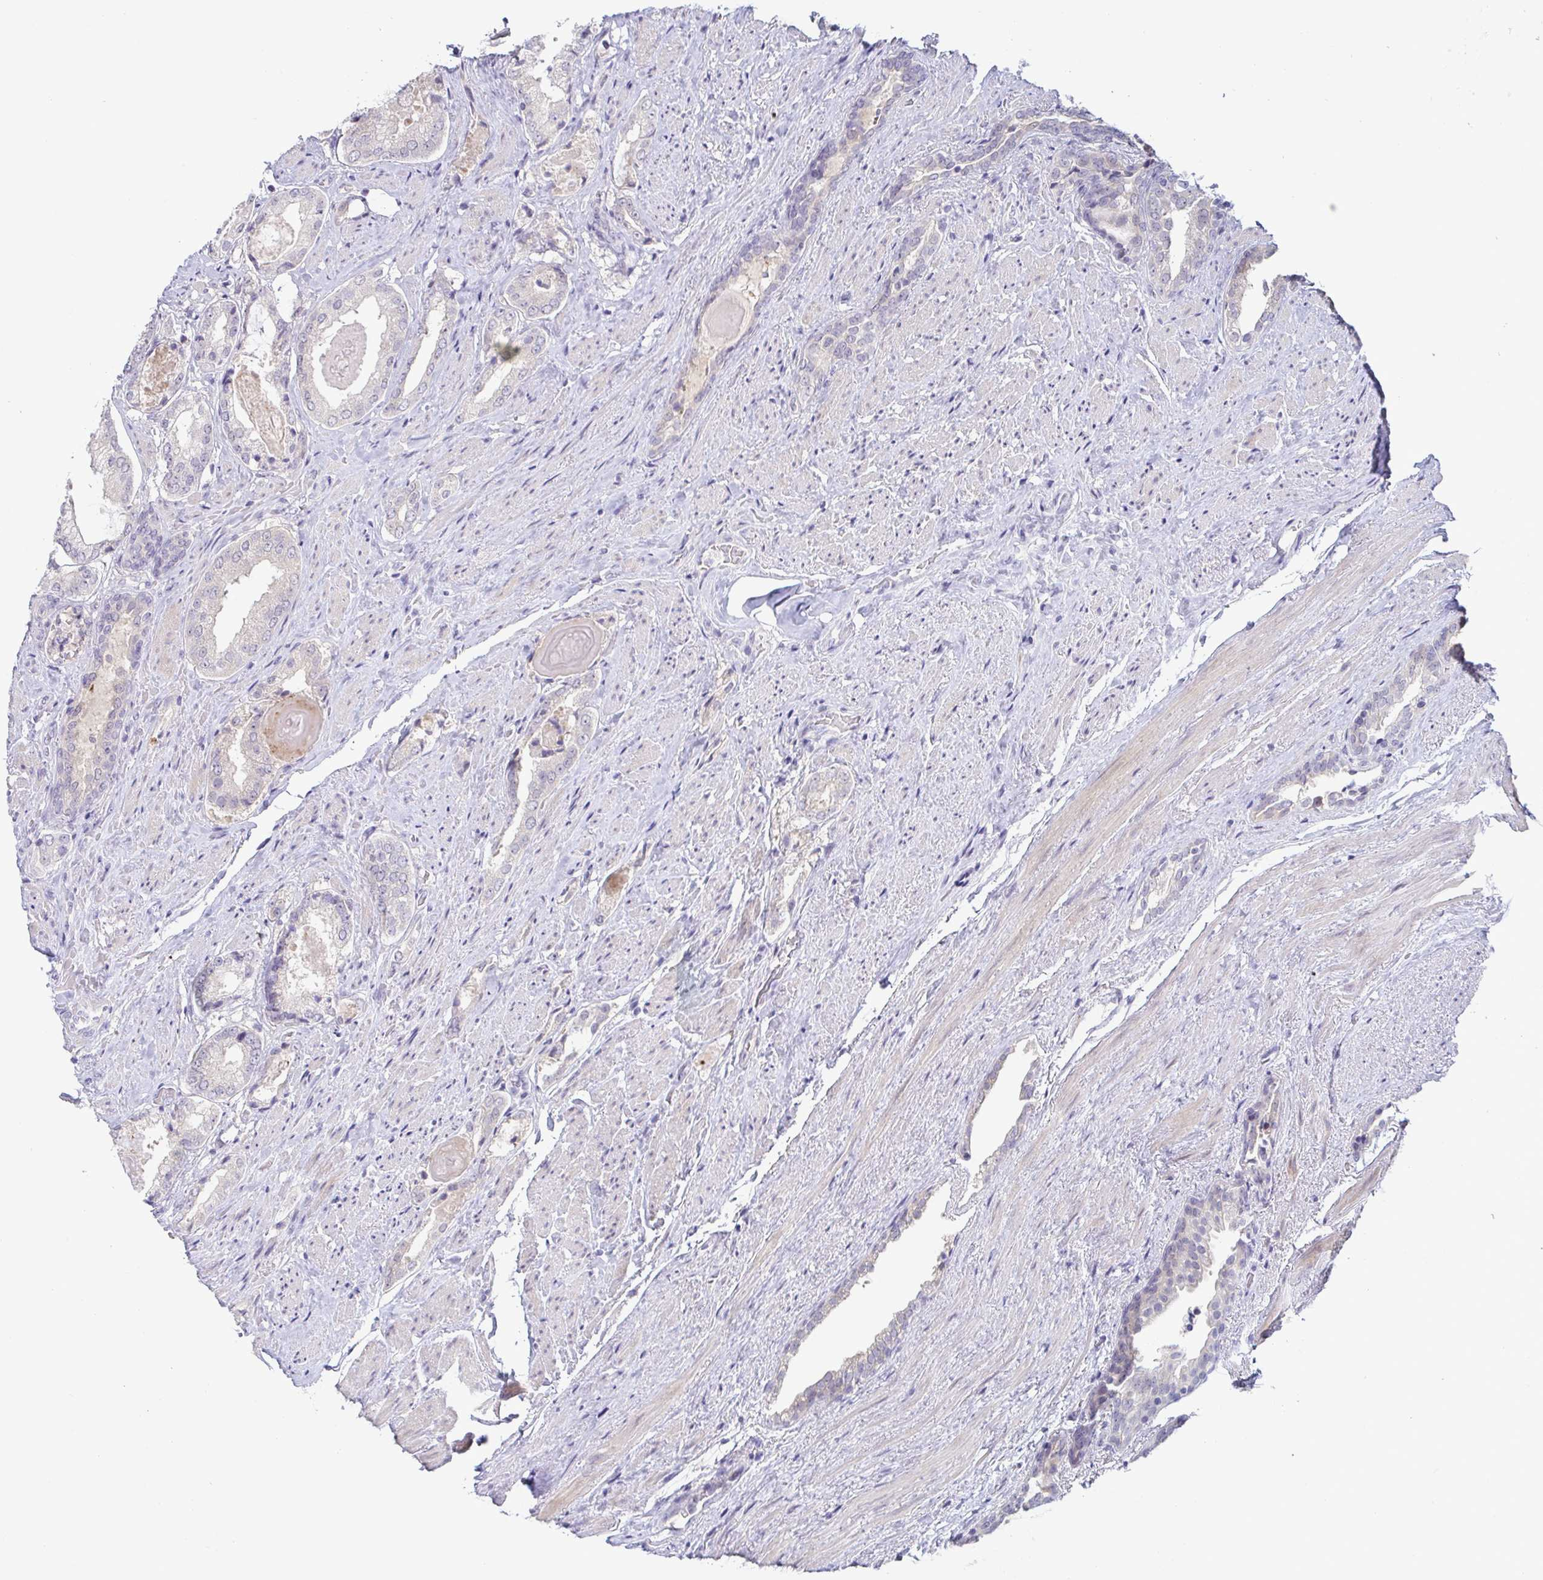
{"staining": {"intensity": "negative", "quantity": "none", "location": "none"}, "tissue": "prostate cancer", "cell_type": "Tumor cells", "image_type": "cancer", "snomed": [{"axis": "morphology", "description": "Adenocarcinoma, High grade"}, {"axis": "topography", "description": "Prostate"}], "caption": "Immunohistochemistry of prostate adenocarcinoma (high-grade) reveals no expression in tumor cells.", "gene": "GSTM1", "patient": {"sex": "male", "age": 65}}